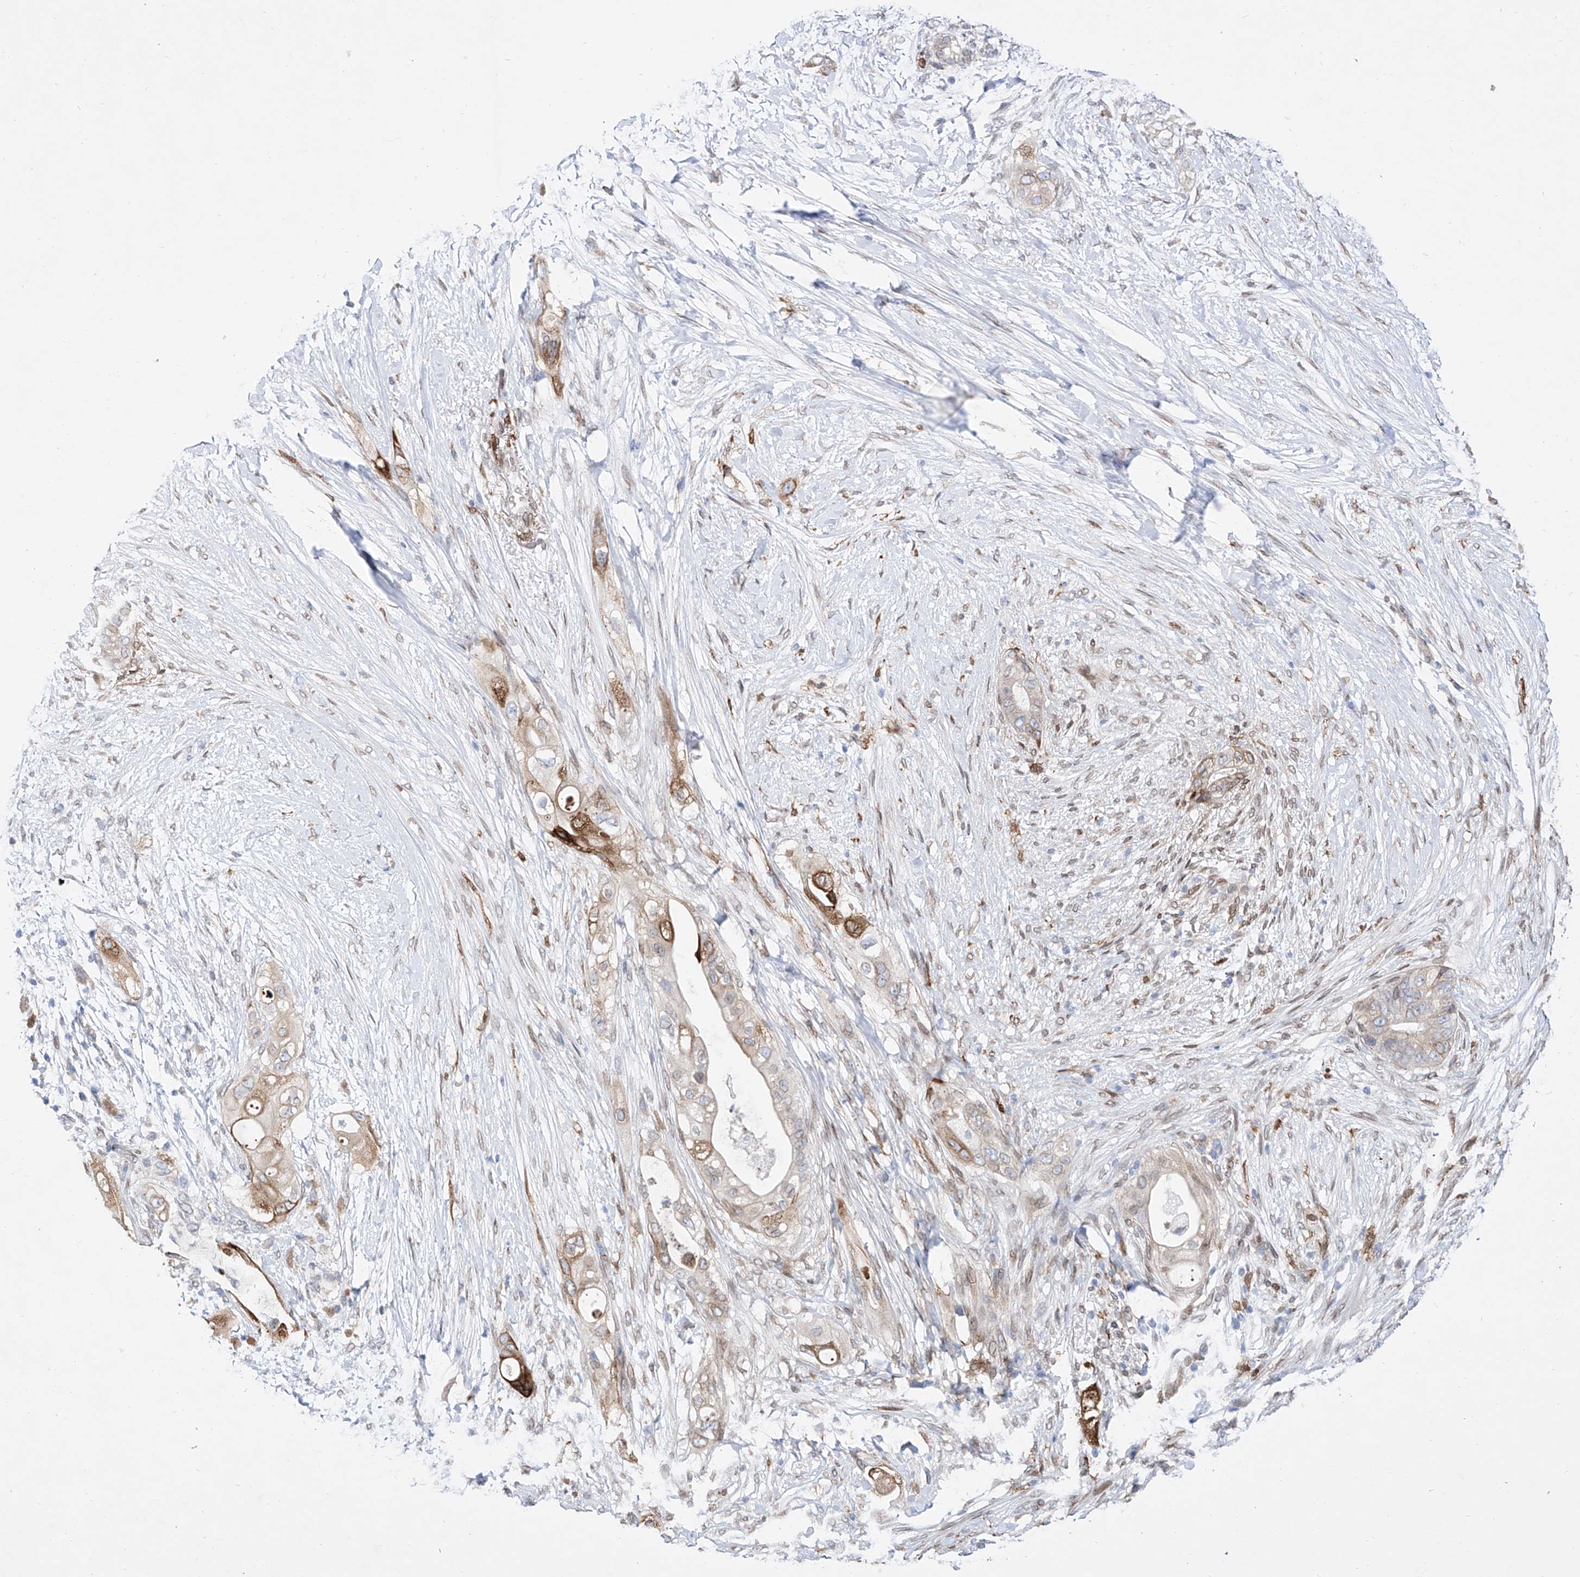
{"staining": {"intensity": "moderate", "quantity": "<25%", "location": "cytoplasmic/membranous"}, "tissue": "pancreatic cancer", "cell_type": "Tumor cells", "image_type": "cancer", "snomed": [{"axis": "morphology", "description": "Adenocarcinoma, NOS"}, {"axis": "topography", "description": "Pancreas"}], "caption": "Adenocarcinoma (pancreatic) was stained to show a protein in brown. There is low levels of moderate cytoplasmic/membranous positivity in approximately <25% of tumor cells.", "gene": "LCLAT1", "patient": {"sex": "male", "age": 53}}